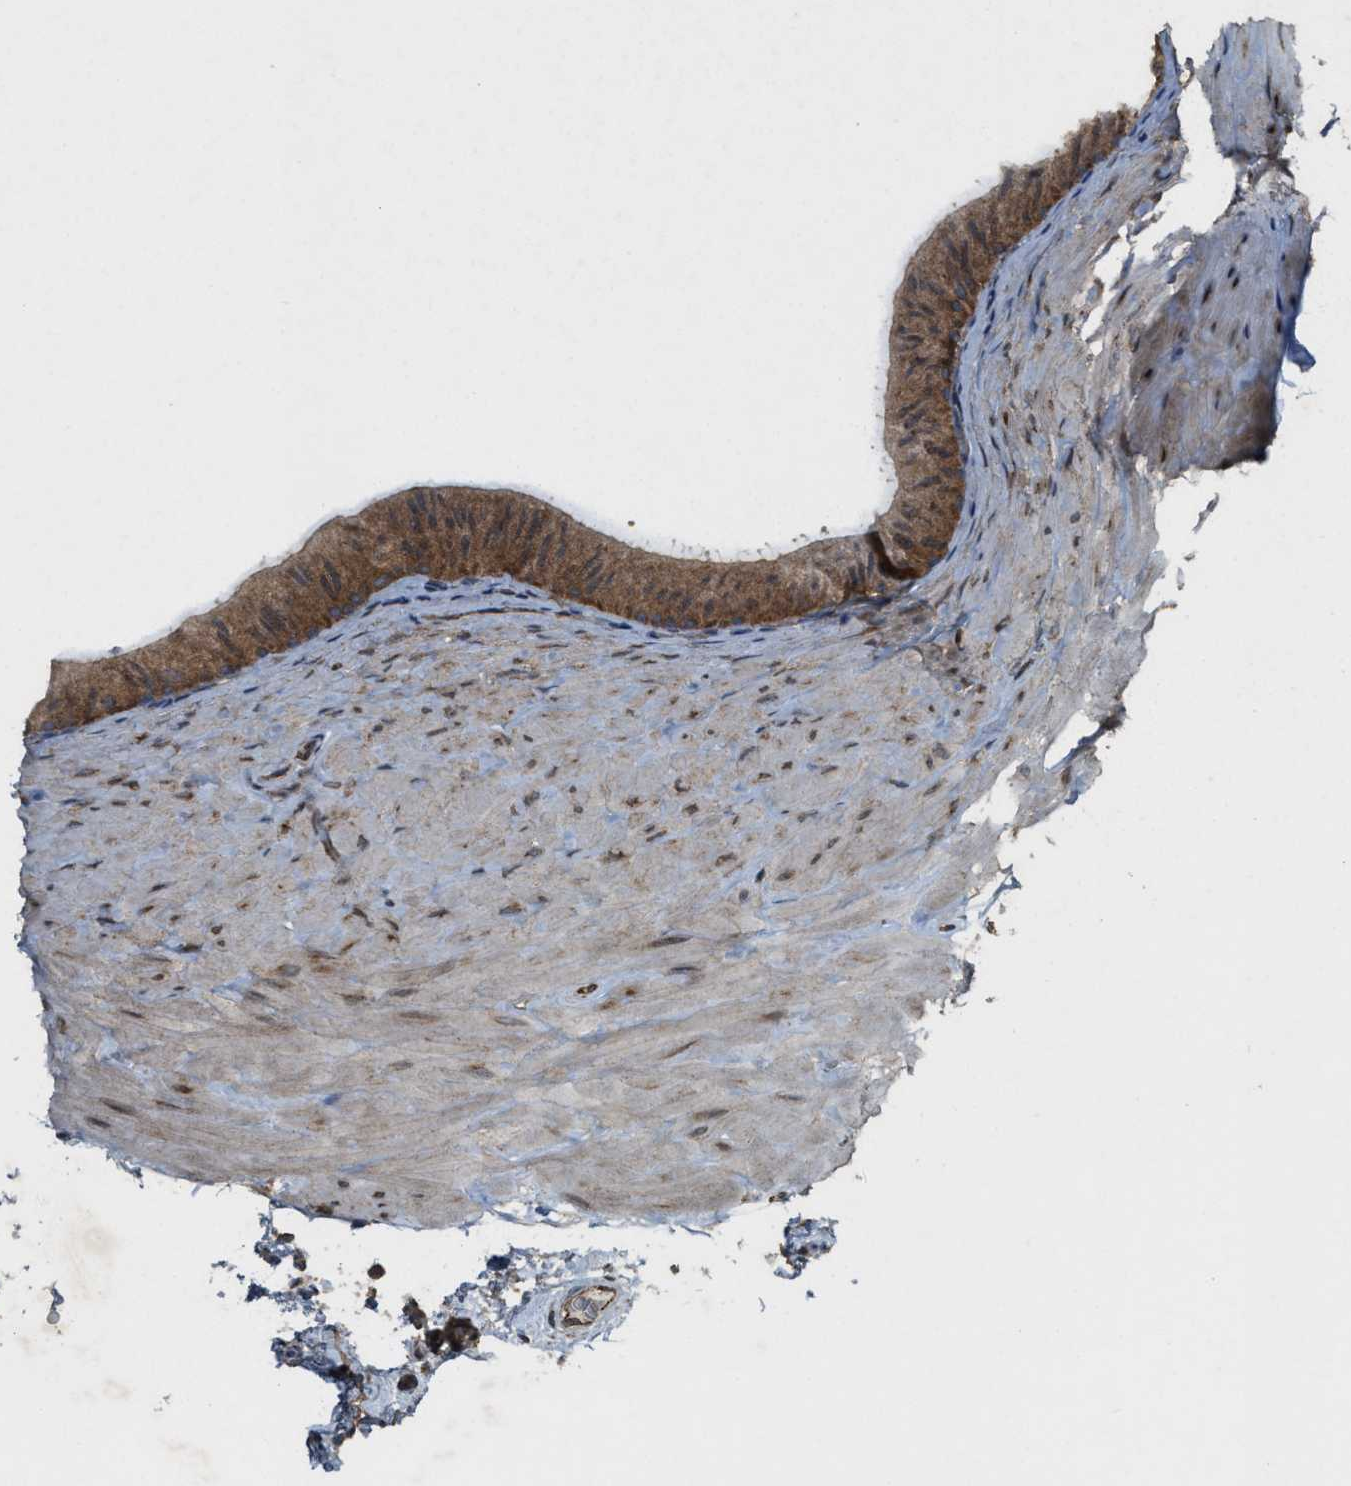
{"staining": {"intensity": "strong", "quantity": ">75%", "location": "cytoplasmic/membranous"}, "tissue": "epididymis", "cell_type": "Glandular cells", "image_type": "normal", "snomed": [{"axis": "morphology", "description": "Normal tissue, NOS"}, {"axis": "topography", "description": "Epididymis"}], "caption": "DAB immunohistochemical staining of benign human epididymis exhibits strong cytoplasmic/membranous protein positivity in approximately >75% of glandular cells.", "gene": "ARHGEF5", "patient": {"sex": "male", "age": 34}}